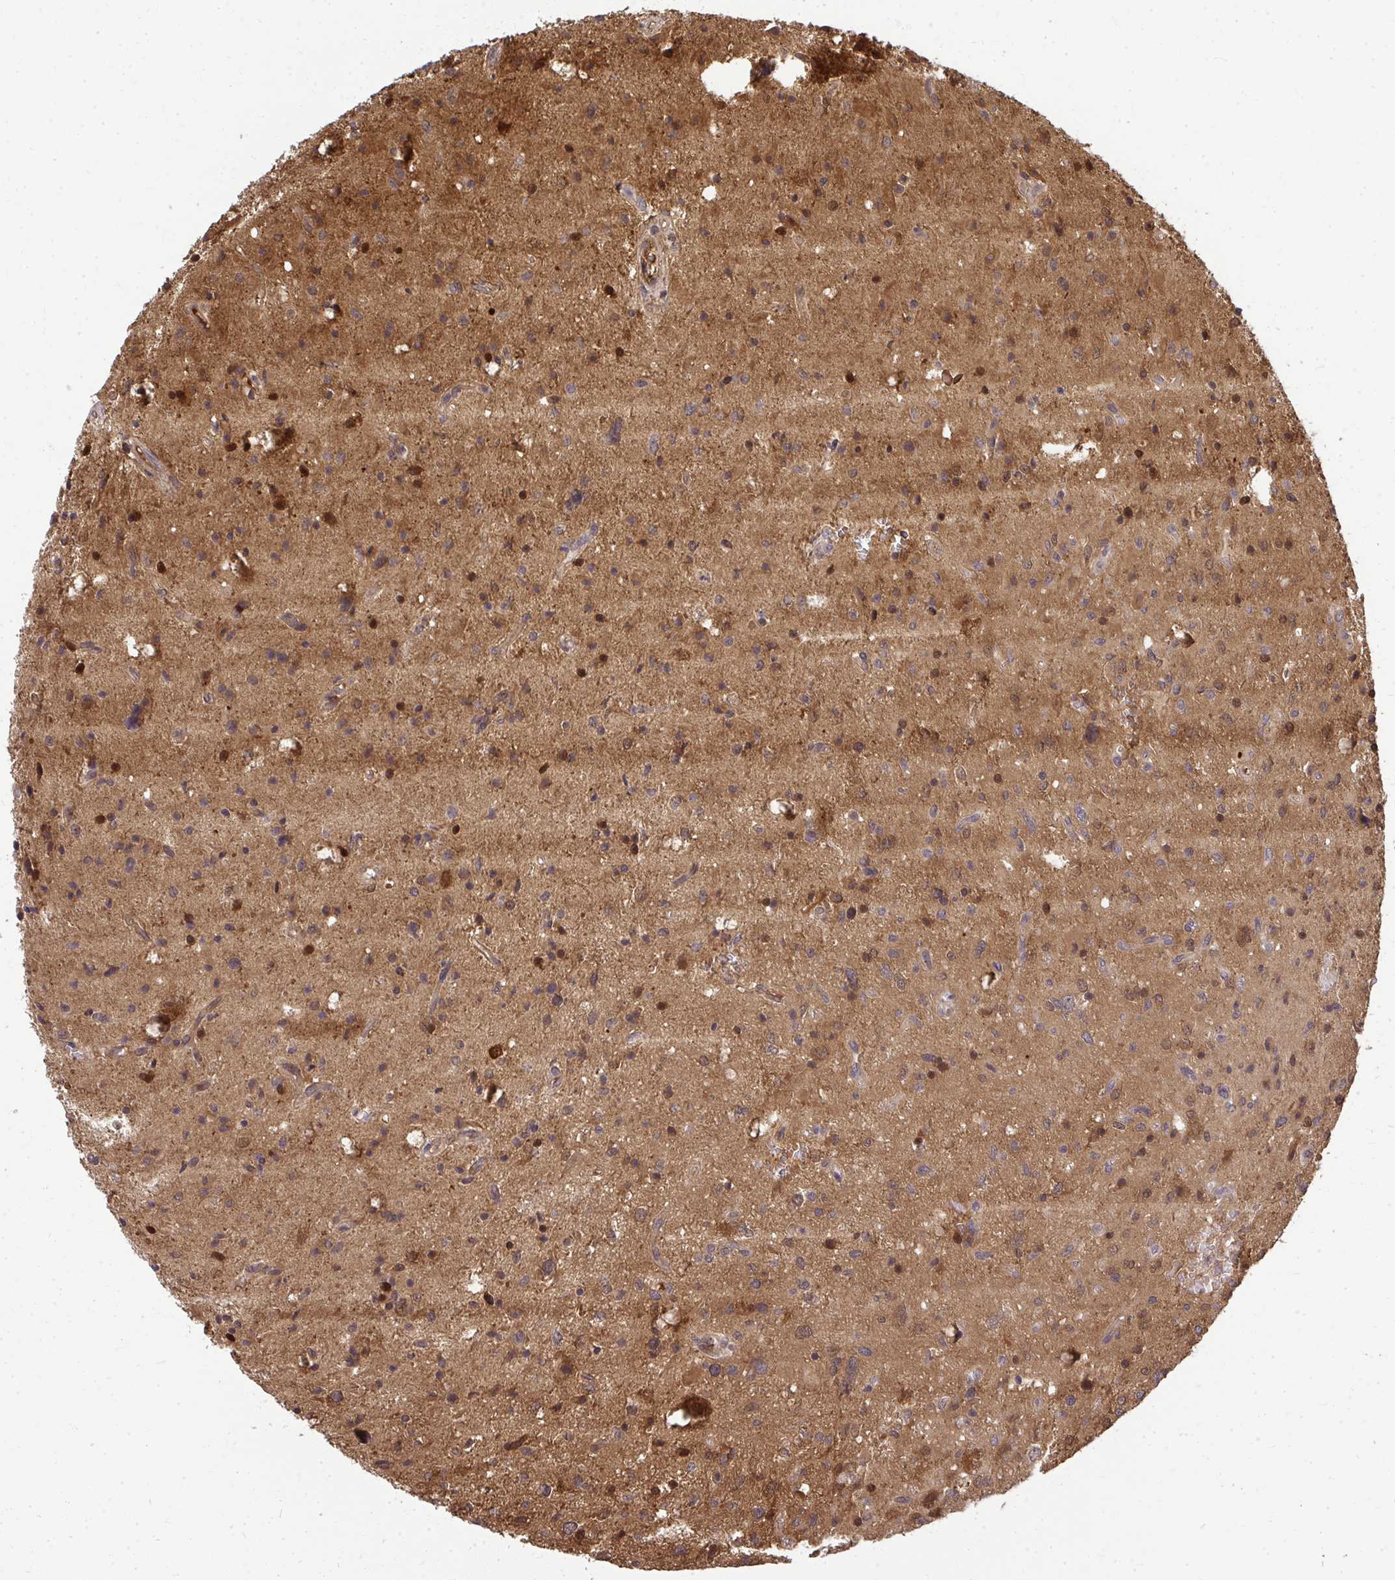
{"staining": {"intensity": "moderate", "quantity": "<25%", "location": "cytoplasmic/membranous"}, "tissue": "glioma", "cell_type": "Tumor cells", "image_type": "cancer", "snomed": [{"axis": "morphology", "description": "Glioma, malignant, Low grade"}, {"axis": "topography", "description": "Brain"}], "caption": "Immunohistochemical staining of low-grade glioma (malignant) reveals low levels of moderate cytoplasmic/membranous protein expression in about <25% of tumor cells.", "gene": "HDHD2", "patient": {"sex": "female", "age": 58}}